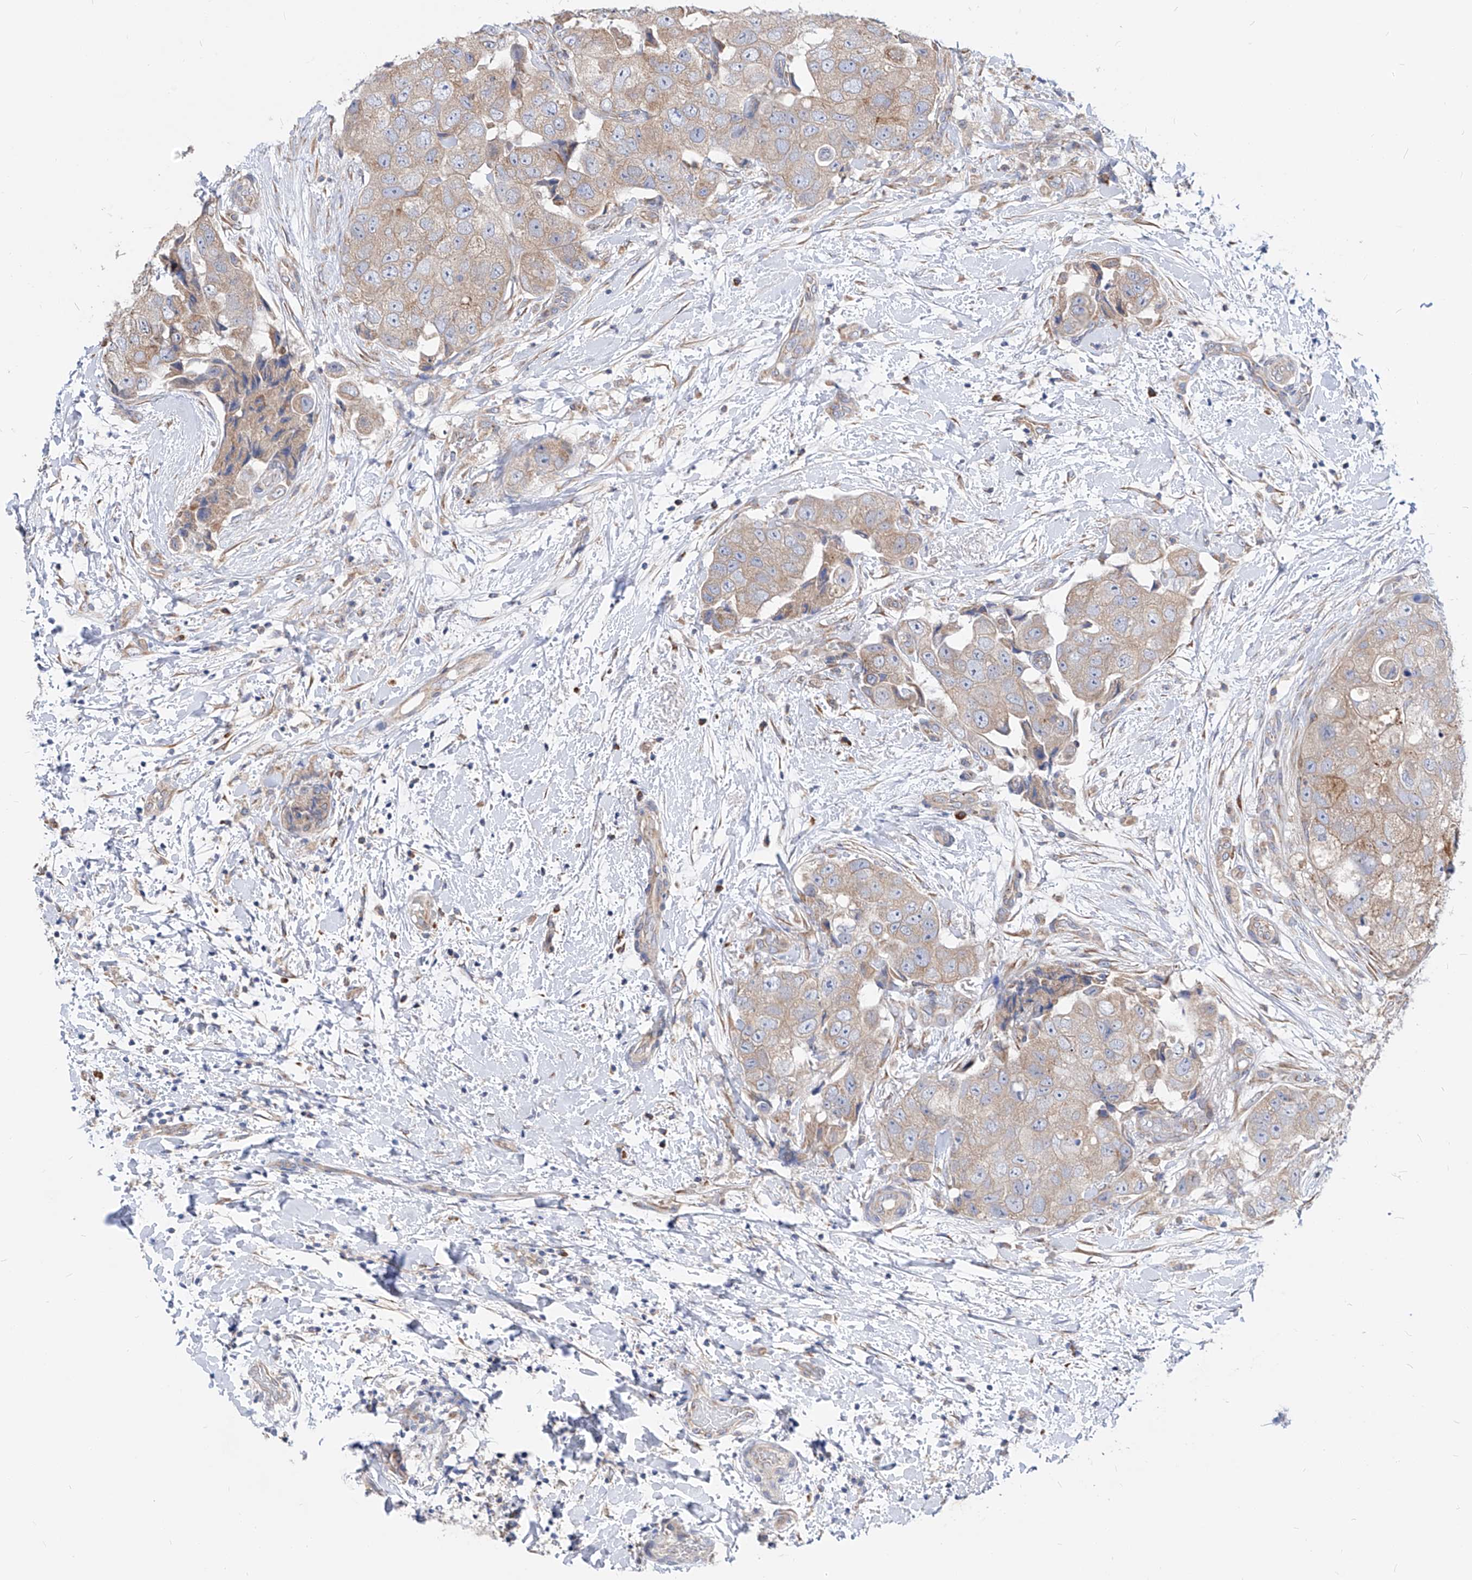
{"staining": {"intensity": "weak", "quantity": "25%-75%", "location": "cytoplasmic/membranous"}, "tissue": "breast cancer", "cell_type": "Tumor cells", "image_type": "cancer", "snomed": [{"axis": "morphology", "description": "Normal tissue, NOS"}, {"axis": "morphology", "description": "Duct carcinoma"}, {"axis": "topography", "description": "Breast"}], "caption": "Immunohistochemistry (IHC) of breast cancer exhibits low levels of weak cytoplasmic/membranous expression in approximately 25%-75% of tumor cells.", "gene": "UFL1", "patient": {"sex": "female", "age": 62}}